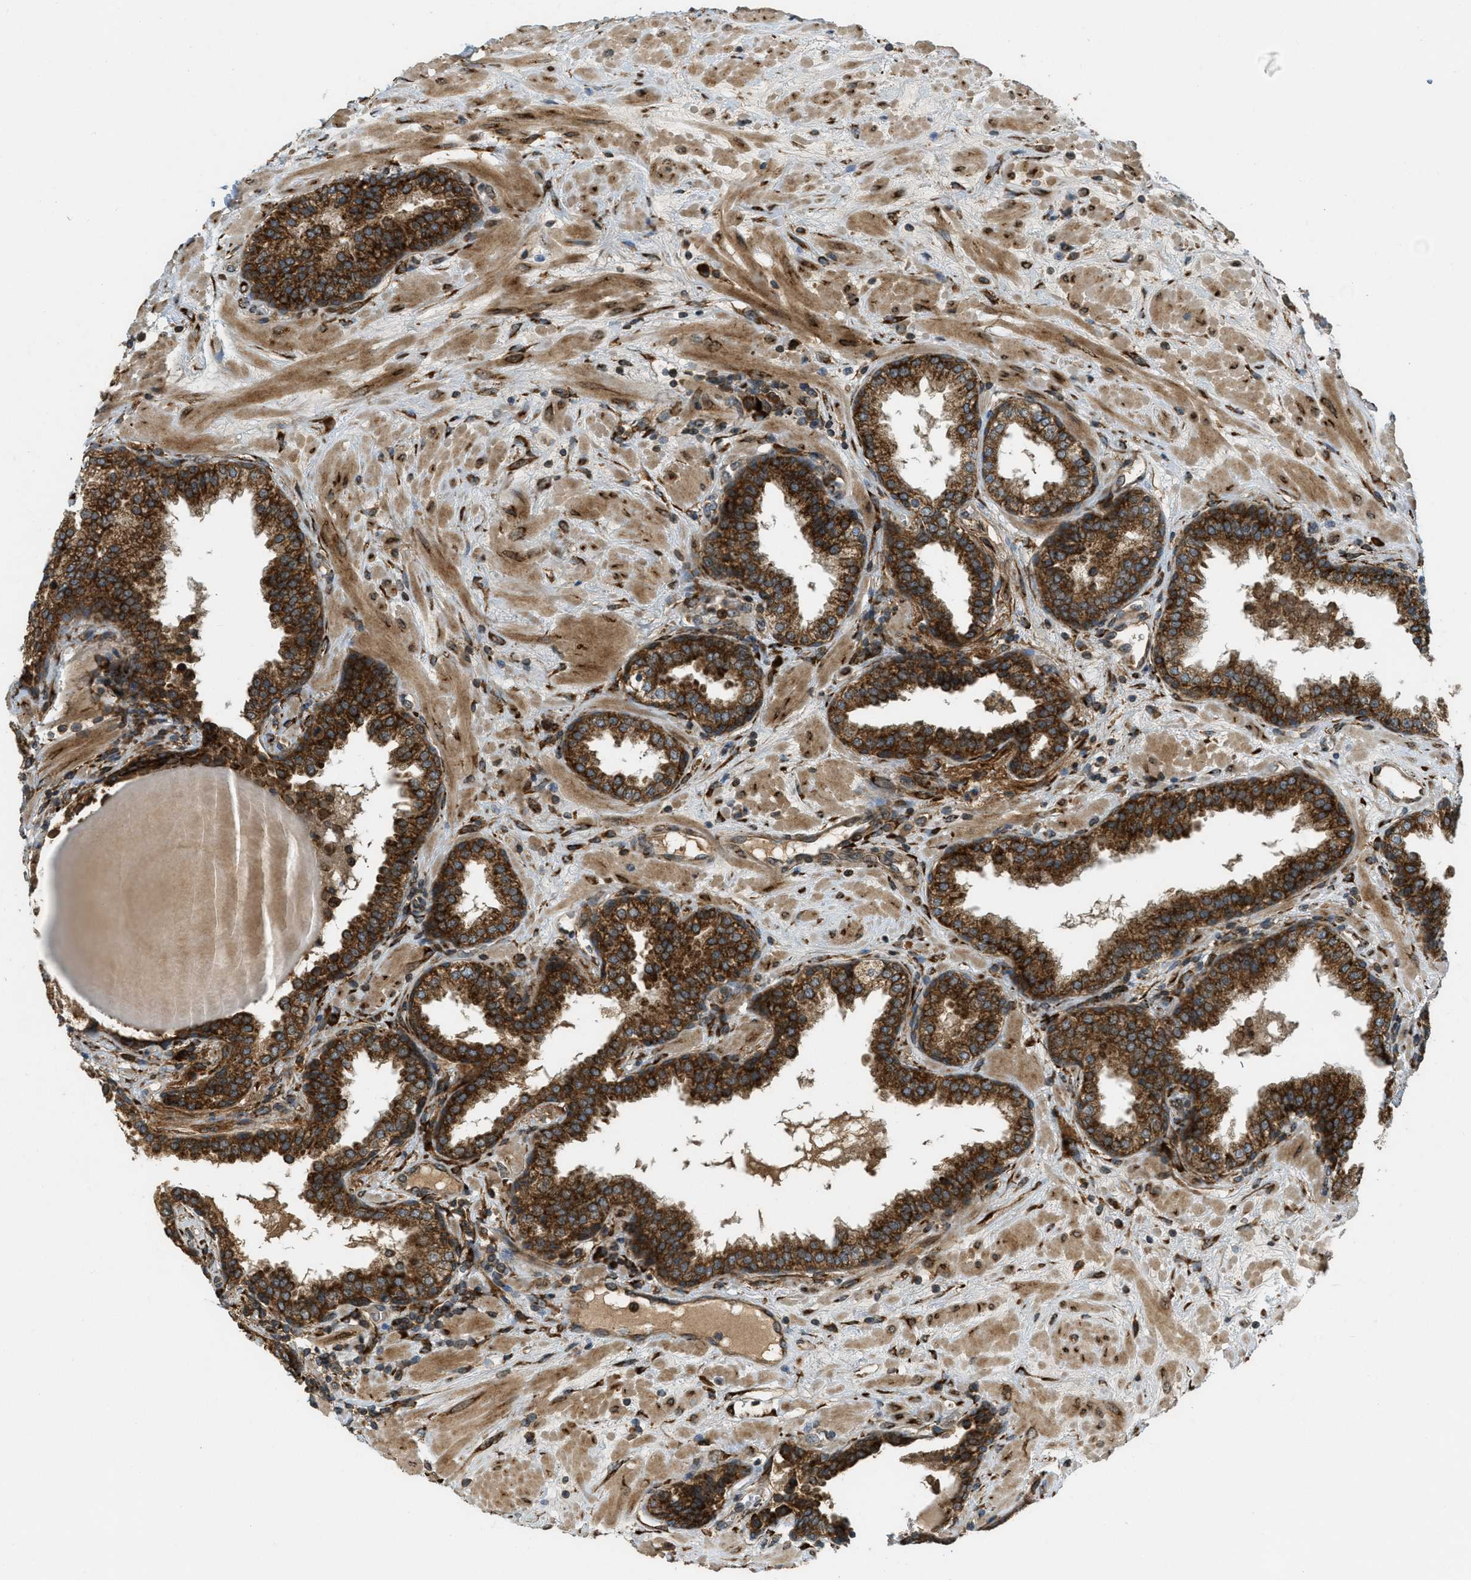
{"staining": {"intensity": "strong", "quantity": ">75%", "location": "cytoplasmic/membranous"}, "tissue": "prostate", "cell_type": "Glandular cells", "image_type": "normal", "snomed": [{"axis": "morphology", "description": "Normal tissue, NOS"}, {"axis": "topography", "description": "Prostate"}], "caption": "A high-resolution photomicrograph shows immunohistochemistry staining of unremarkable prostate, which demonstrates strong cytoplasmic/membranous expression in approximately >75% of glandular cells. The protein of interest is shown in brown color, while the nuclei are stained blue.", "gene": "PCDH18", "patient": {"sex": "male", "age": 51}}